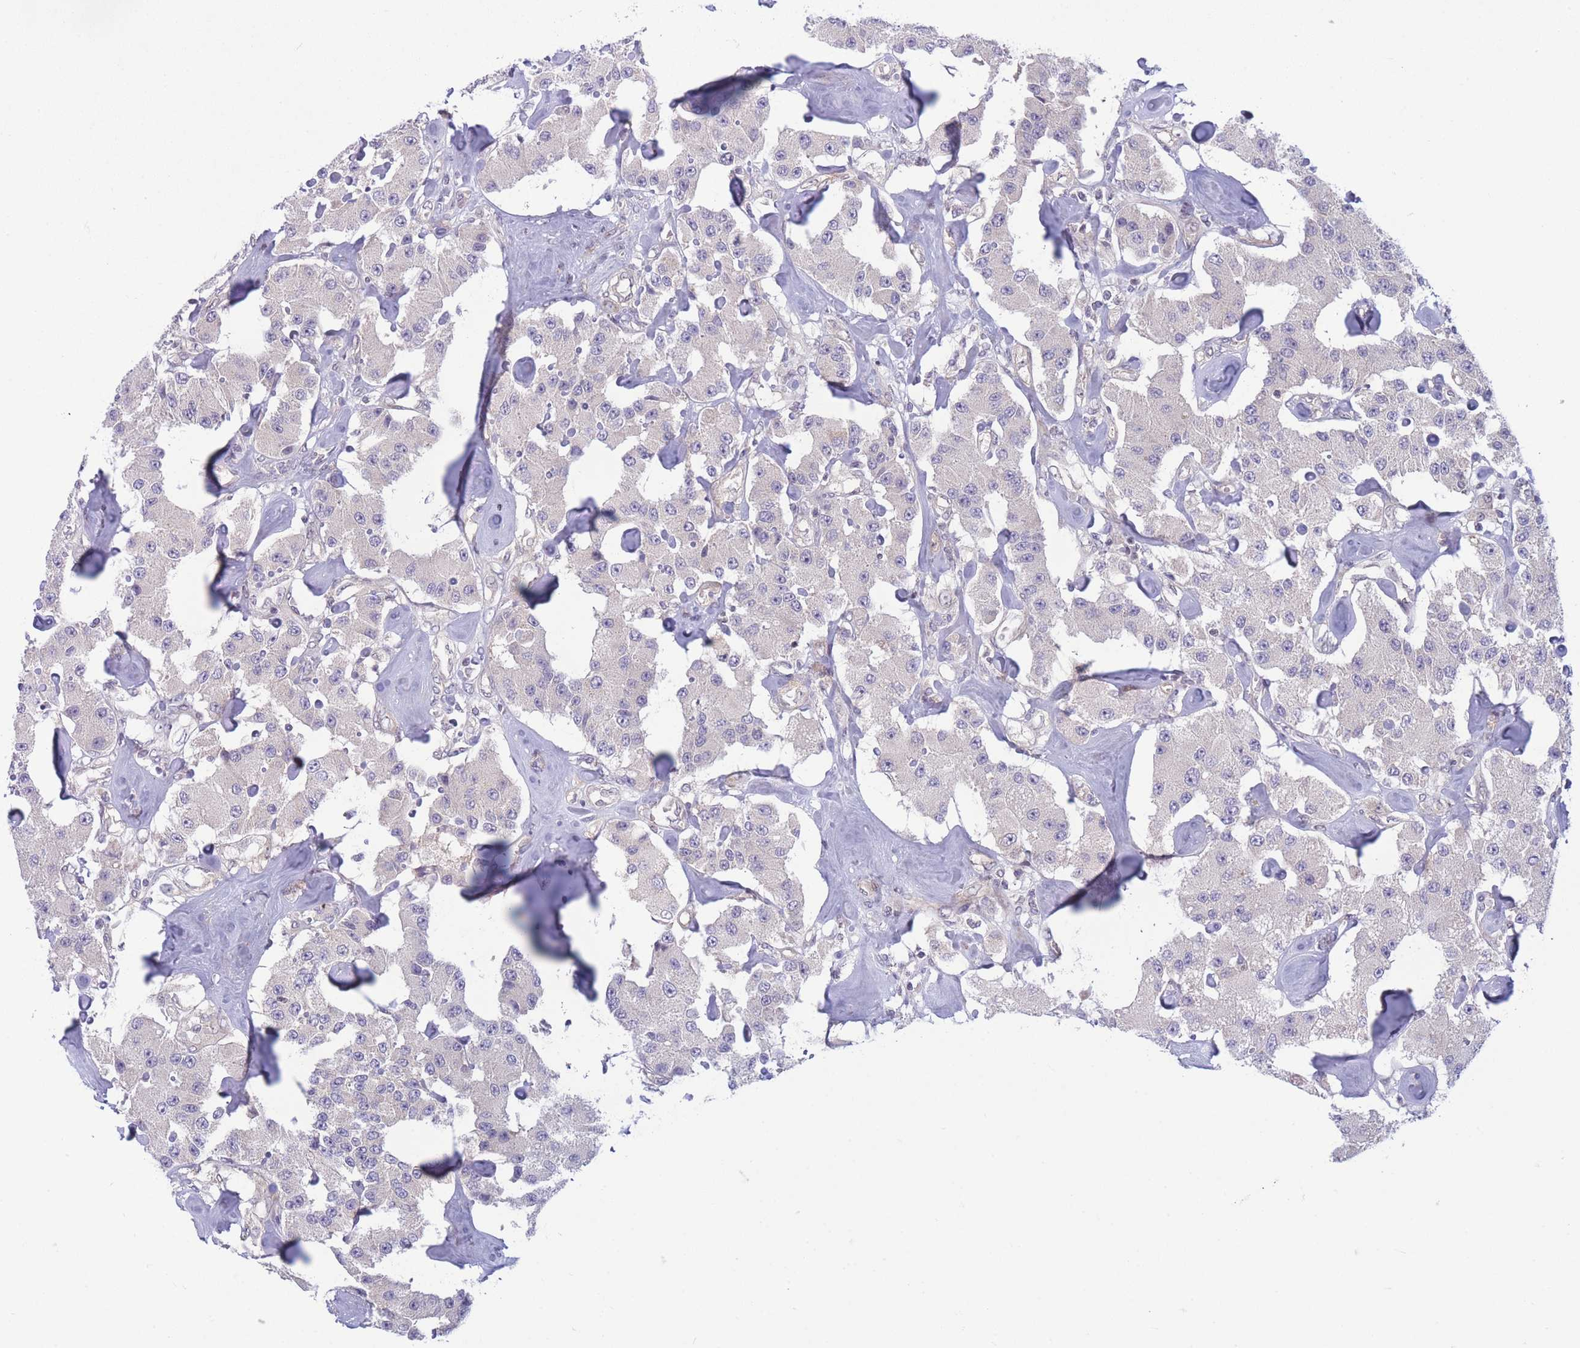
{"staining": {"intensity": "negative", "quantity": "none", "location": "none"}, "tissue": "carcinoid", "cell_type": "Tumor cells", "image_type": "cancer", "snomed": [{"axis": "morphology", "description": "Carcinoid, malignant, NOS"}, {"axis": "topography", "description": "Pancreas"}], "caption": "Immunohistochemistry (IHC) micrograph of neoplastic tissue: human carcinoid stained with DAB (3,3'-diaminobenzidine) shows no significant protein positivity in tumor cells.", "gene": "CDC25B", "patient": {"sex": "male", "age": 41}}